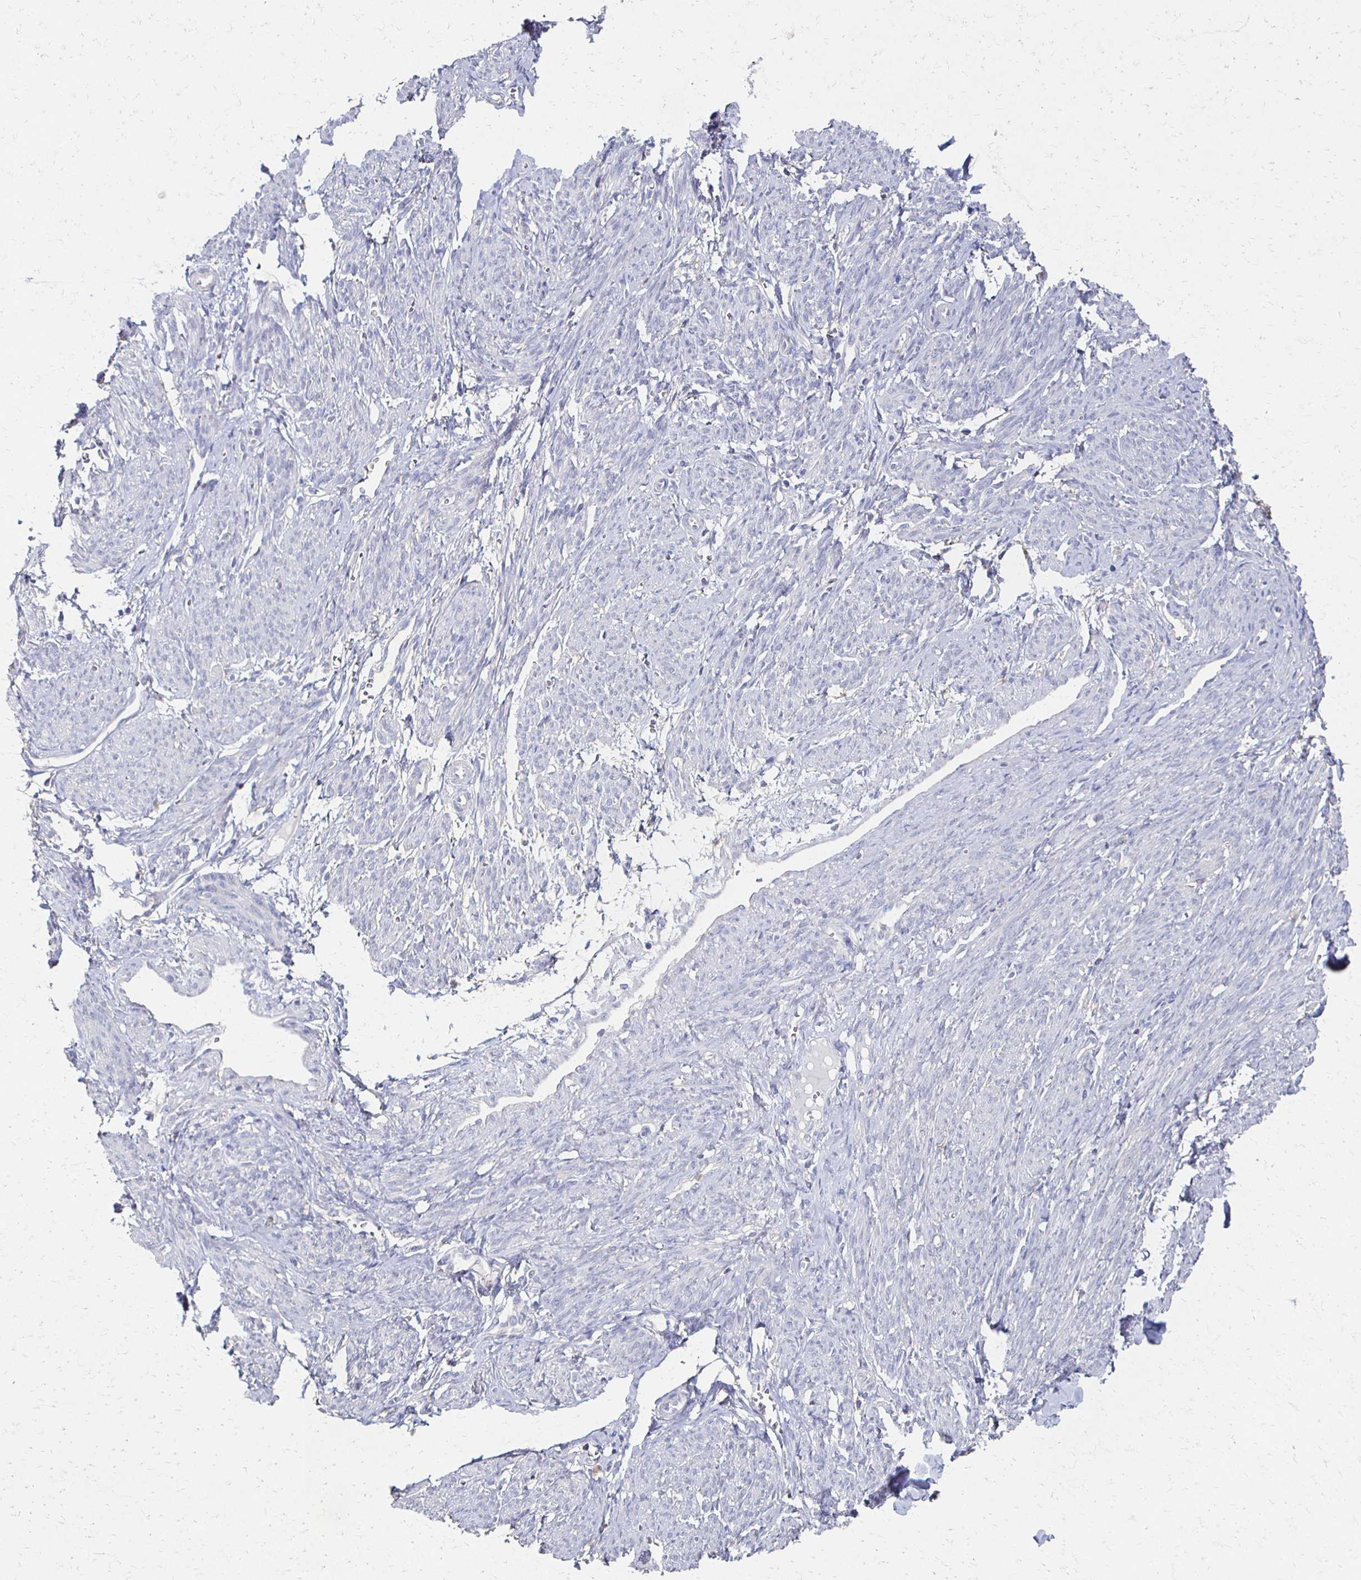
{"staining": {"intensity": "negative", "quantity": "none", "location": "none"}, "tissue": "smooth muscle", "cell_type": "Smooth muscle cells", "image_type": "normal", "snomed": [{"axis": "morphology", "description": "Normal tissue, NOS"}, {"axis": "topography", "description": "Smooth muscle"}], "caption": "Histopathology image shows no significant protein staining in smooth muscle cells of normal smooth muscle.", "gene": "CX3CR1", "patient": {"sex": "female", "age": 65}}